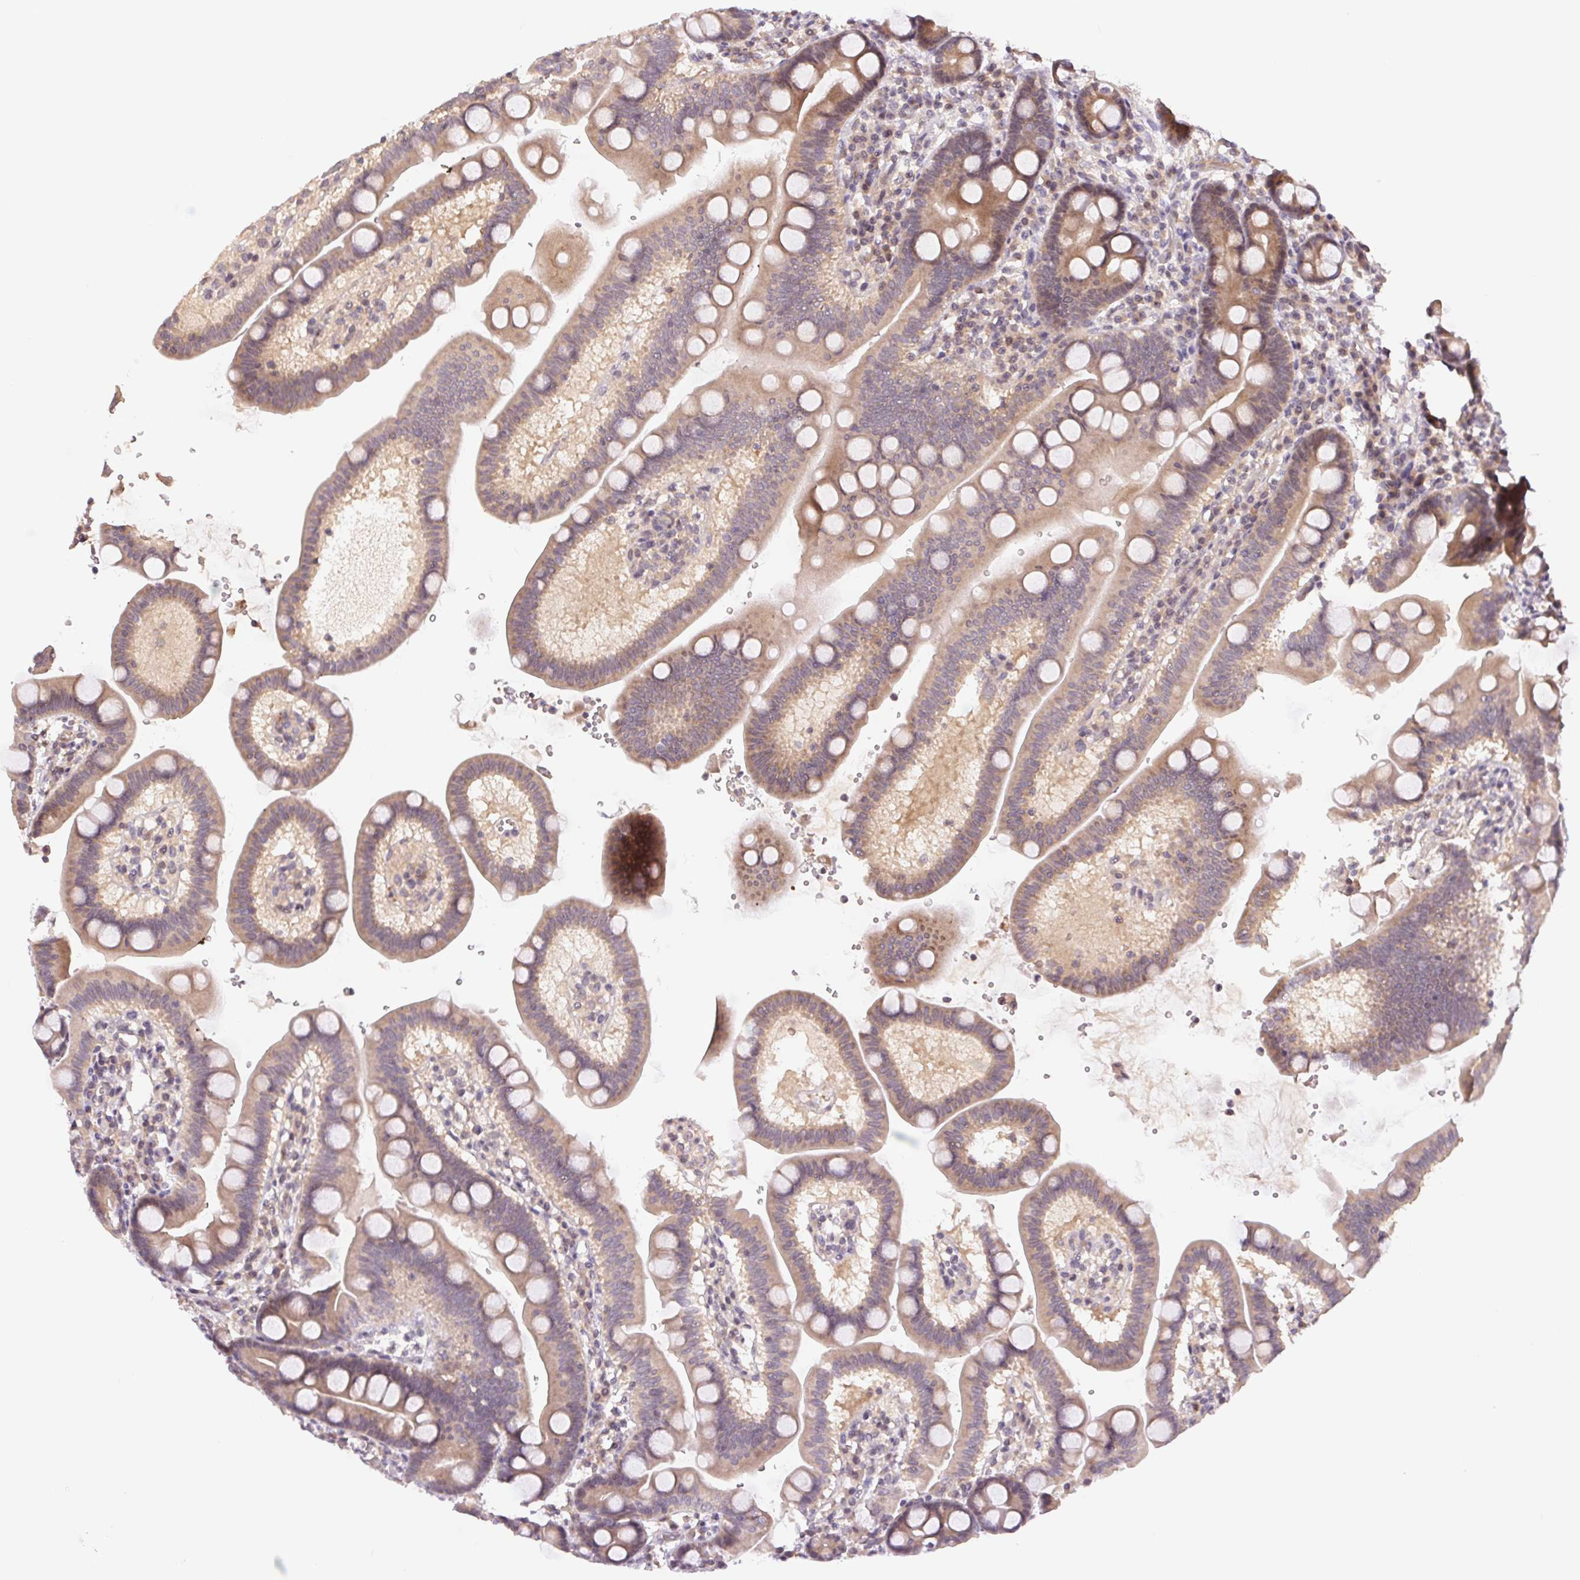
{"staining": {"intensity": "weak", "quantity": ">75%", "location": "cytoplasmic/membranous"}, "tissue": "duodenum", "cell_type": "Glandular cells", "image_type": "normal", "snomed": [{"axis": "morphology", "description": "Normal tissue, NOS"}, {"axis": "topography", "description": "Duodenum"}], "caption": "Glandular cells show low levels of weak cytoplasmic/membranous expression in approximately >75% of cells in normal duodenum. (DAB IHC with brightfield microscopy, high magnification).", "gene": "BNIP5", "patient": {"sex": "male", "age": 59}}